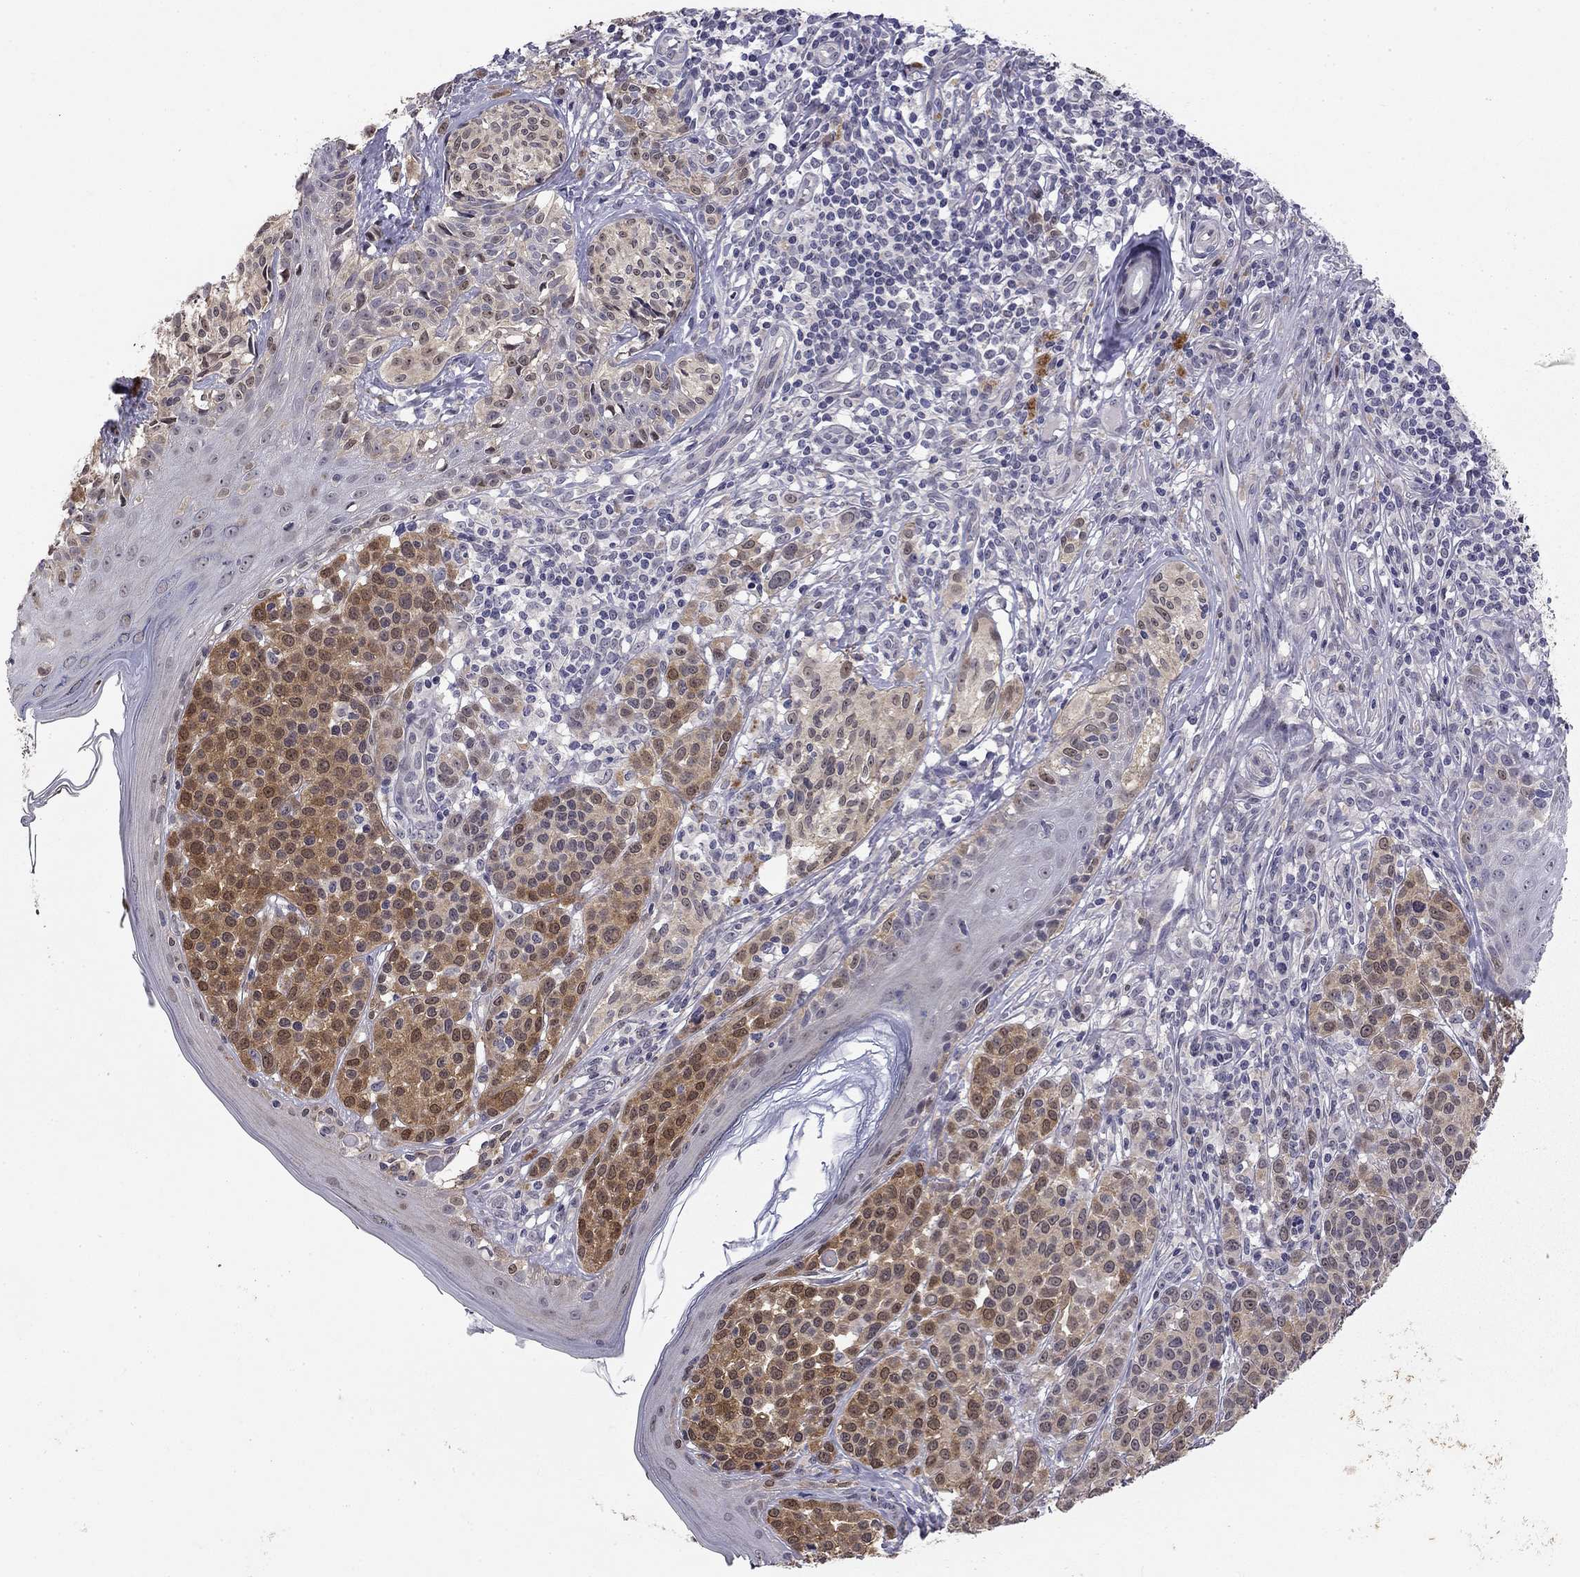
{"staining": {"intensity": "moderate", "quantity": "25%-75%", "location": "cytoplasmic/membranous,nuclear"}, "tissue": "melanoma", "cell_type": "Tumor cells", "image_type": "cancer", "snomed": [{"axis": "morphology", "description": "Malignant melanoma, NOS"}, {"axis": "topography", "description": "Skin"}], "caption": "Protein expression analysis of human melanoma reveals moderate cytoplasmic/membranous and nuclear expression in approximately 25%-75% of tumor cells. (Brightfield microscopy of DAB IHC at high magnification).", "gene": "STXBP6", "patient": {"sex": "male", "age": 79}}